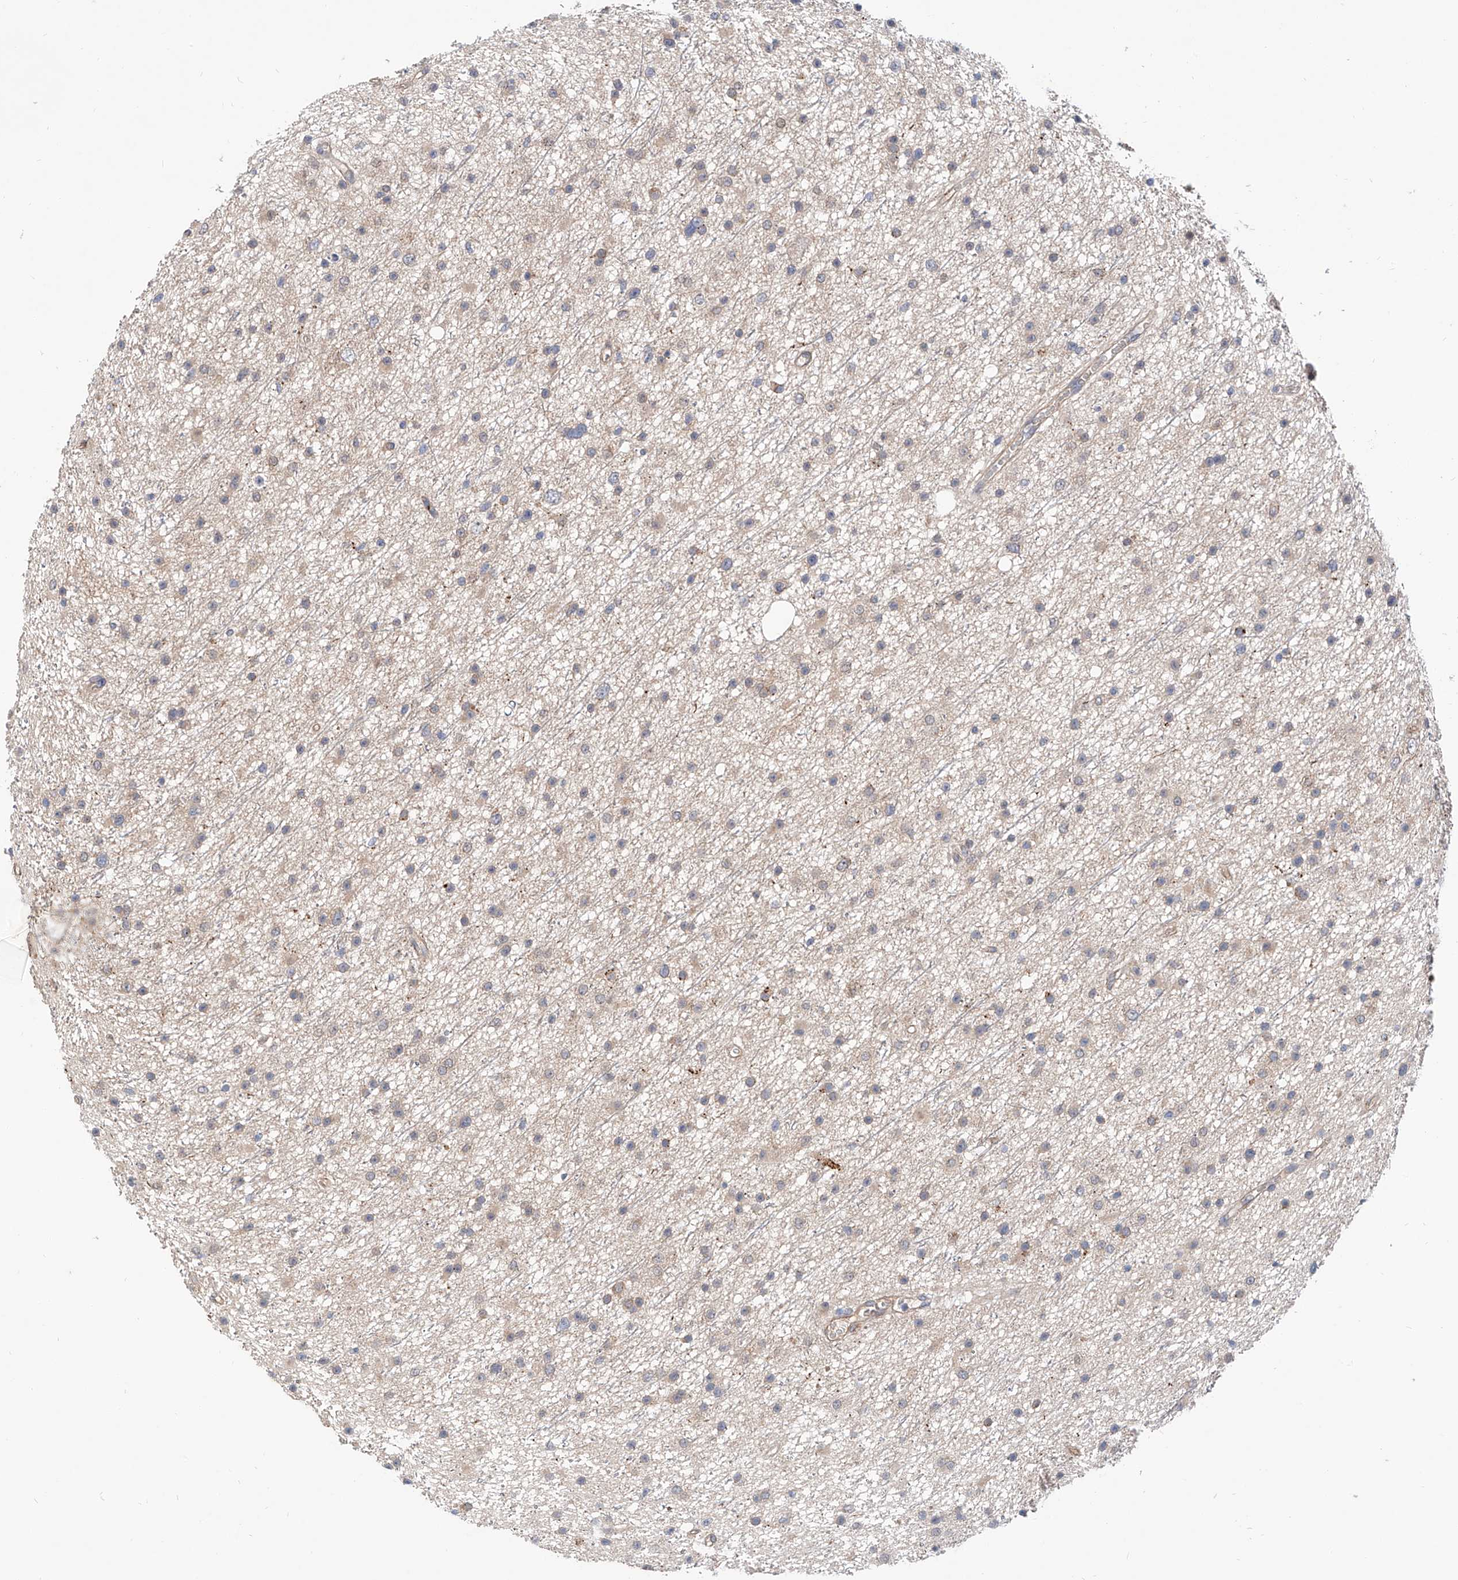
{"staining": {"intensity": "weak", "quantity": "<25%", "location": "cytoplasmic/membranous"}, "tissue": "glioma", "cell_type": "Tumor cells", "image_type": "cancer", "snomed": [{"axis": "morphology", "description": "Glioma, malignant, Low grade"}, {"axis": "topography", "description": "Cerebral cortex"}], "caption": "This is a image of immunohistochemistry staining of malignant glioma (low-grade), which shows no staining in tumor cells.", "gene": "MAGEE2", "patient": {"sex": "female", "age": 39}}